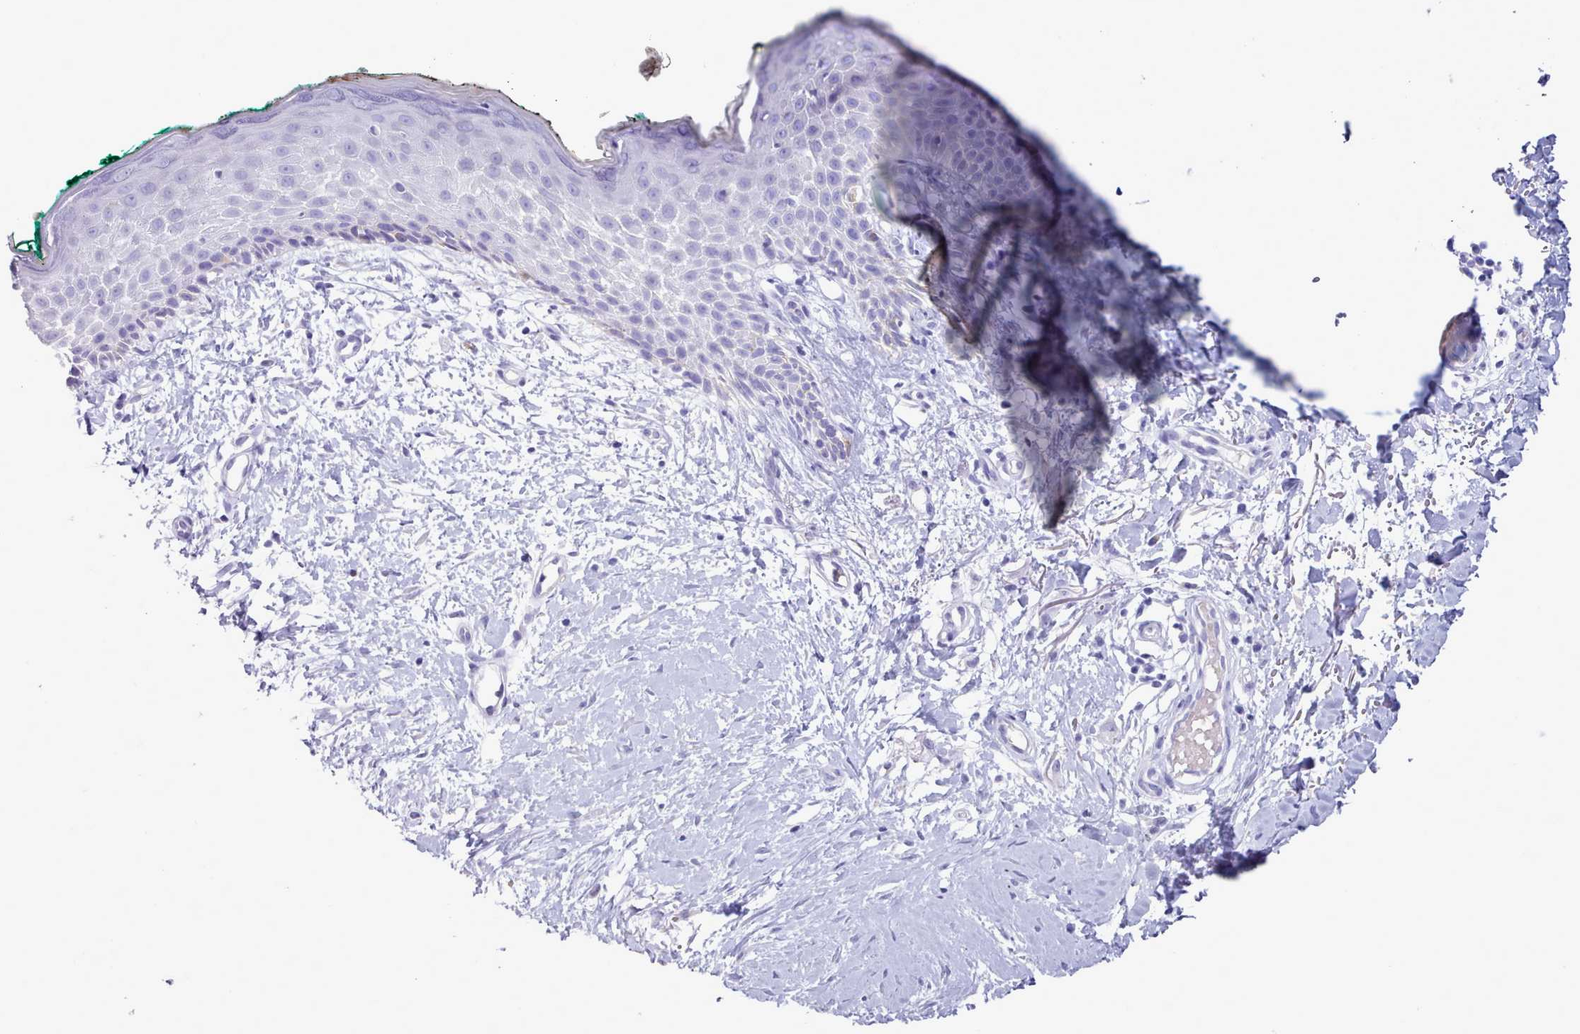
{"staining": {"intensity": "negative", "quantity": "none", "location": "none"}, "tissue": "skin", "cell_type": "Fibroblasts", "image_type": "normal", "snomed": [{"axis": "morphology", "description": "Normal tissue, NOS"}, {"axis": "morphology", "description": "Malignant melanoma, NOS"}, {"axis": "topography", "description": "Skin"}], "caption": "Fibroblasts are negative for brown protein staining in benign skin. (DAB IHC, high magnification).", "gene": "NKX1", "patient": {"sex": "male", "age": 62}}